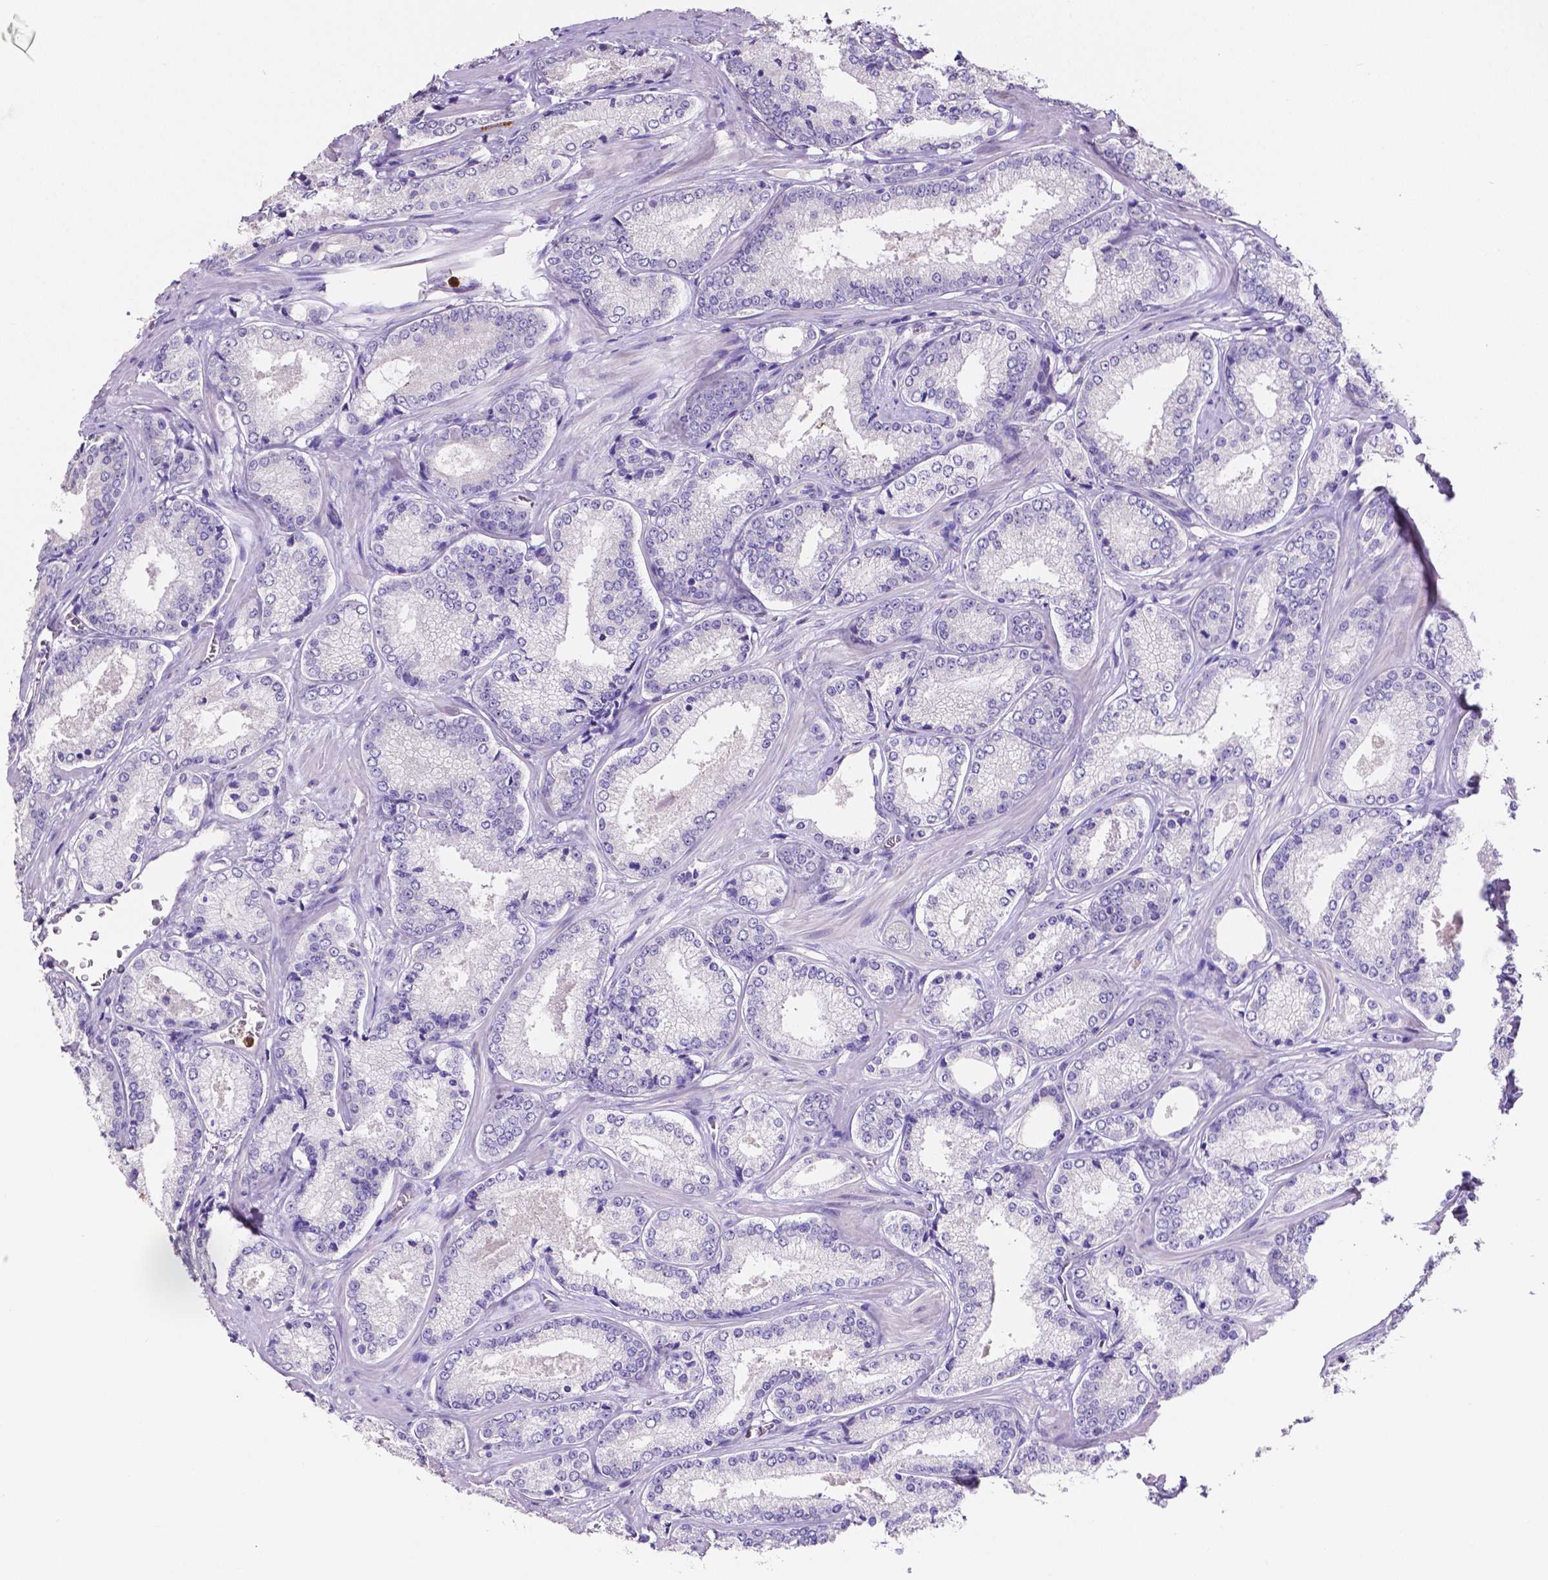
{"staining": {"intensity": "negative", "quantity": "none", "location": "none"}, "tissue": "prostate cancer", "cell_type": "Tumor cells", "image_type": "cancer", "snomed": [{"axis": "morphology", "description": "Adenocarcinoma, Low grade"}, {"axis": "topography", "description": "Prostate"}], "caption": "This is an immunohistochemistry (IHC) image of prostate low-grade adenocarcinoma. There is no positivity in tumor cells.", "gene": "MMP9", "patient": {"sex": "male", "age": 56}}